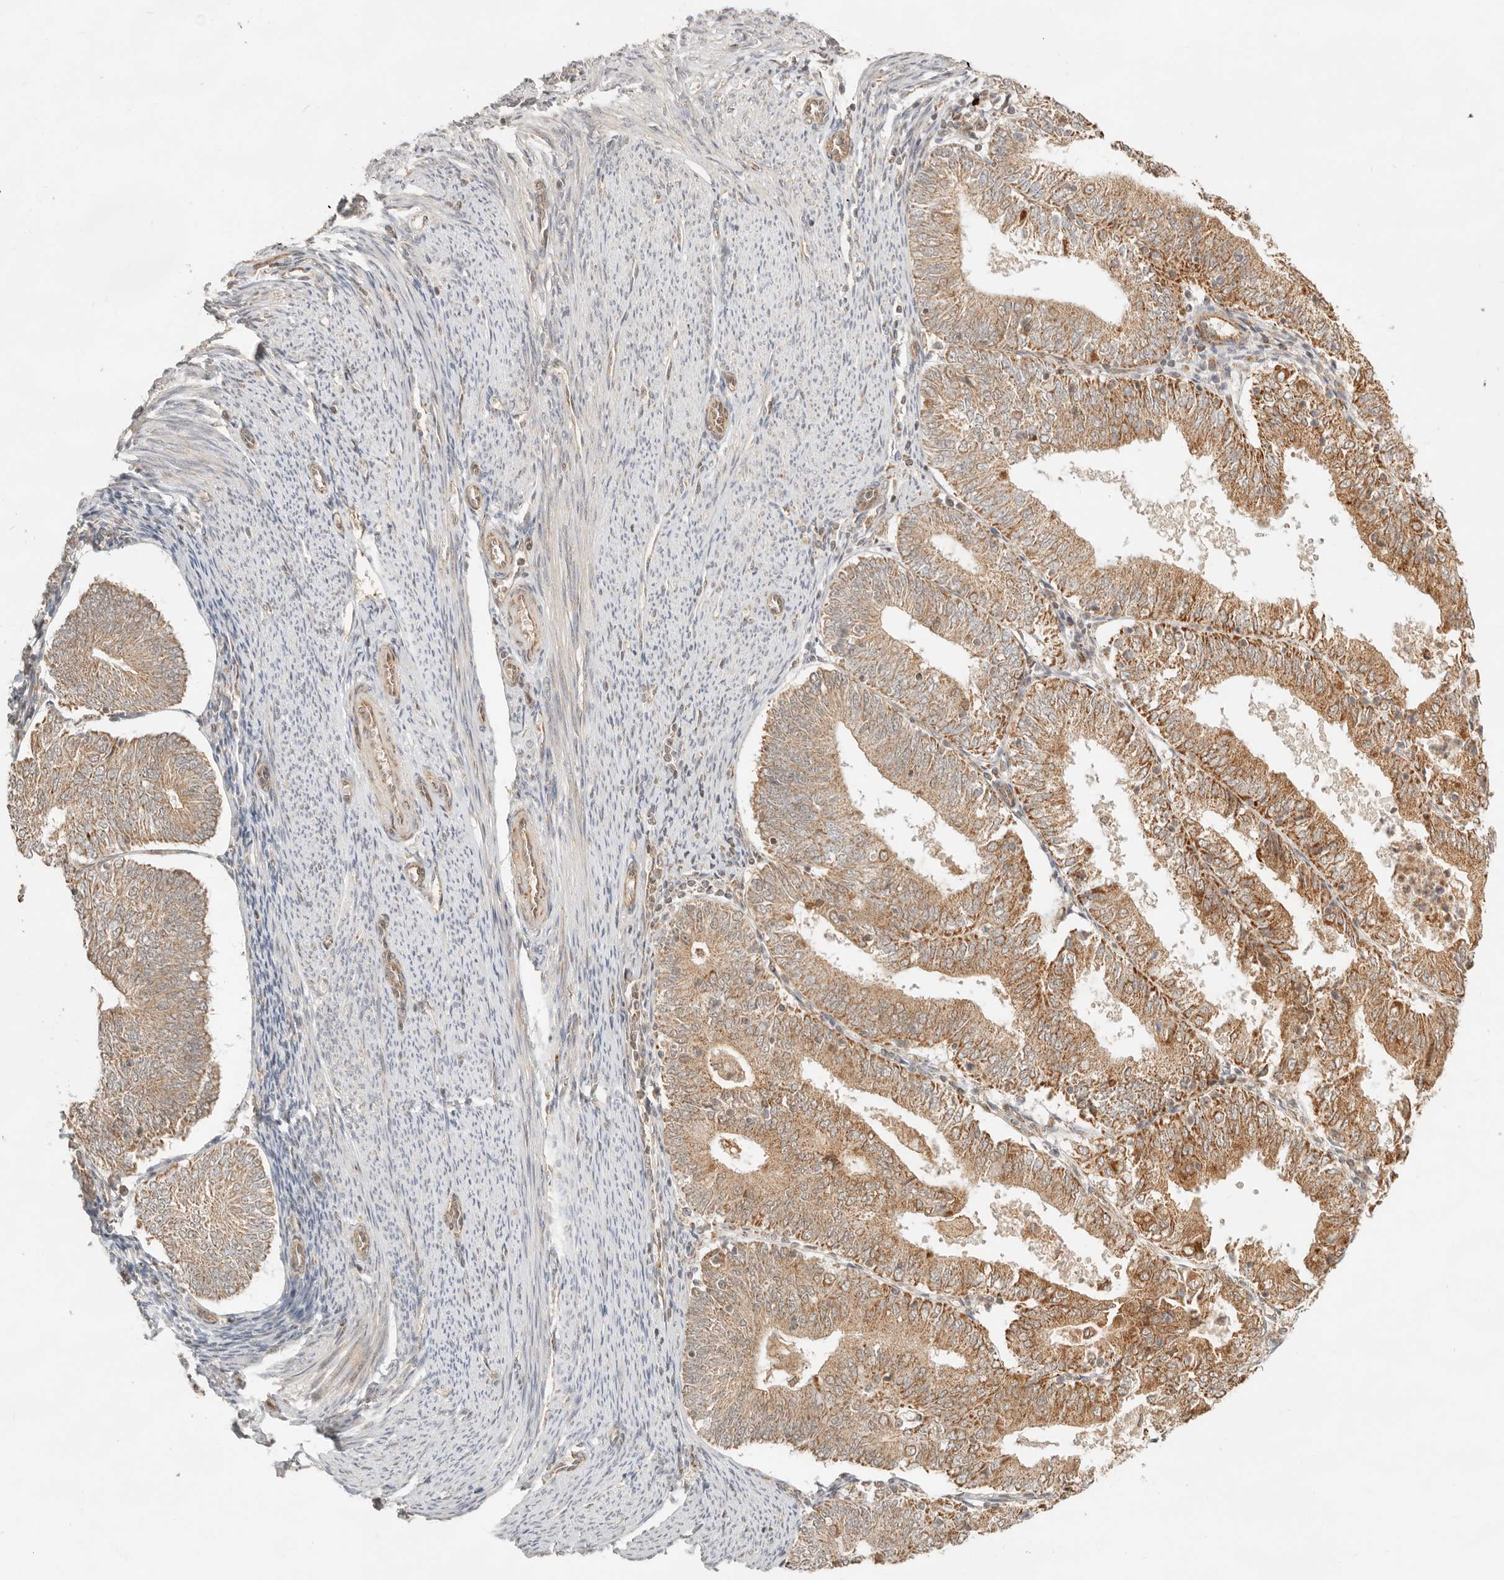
{"staining": {"intensity": "moderate", "quantity": ">75%", "location": "cytoplasmic/membranous"}, "tissue": "endometrial cancer", "cell_type": "Tumor cells", "image_type": "cancer", "snomed": [{"axis": "morphology", "description": "Adenocarcinoma, NOS"}, {"axis": "topography", "description": "Endometrium"}], "caption": "Immunohistochemical staining of human endometrial adenocarcinoma demonstrates medium levels of moderate cytoplasmic/membranous staining in approximately >75% of tumor cells. (Stains: DAB in brown, nuclei in blue, Microscopy: brightfield microscopy at high magnification).", "gene": "BAALC", "patient": {"sex": "female", "age": 57}}